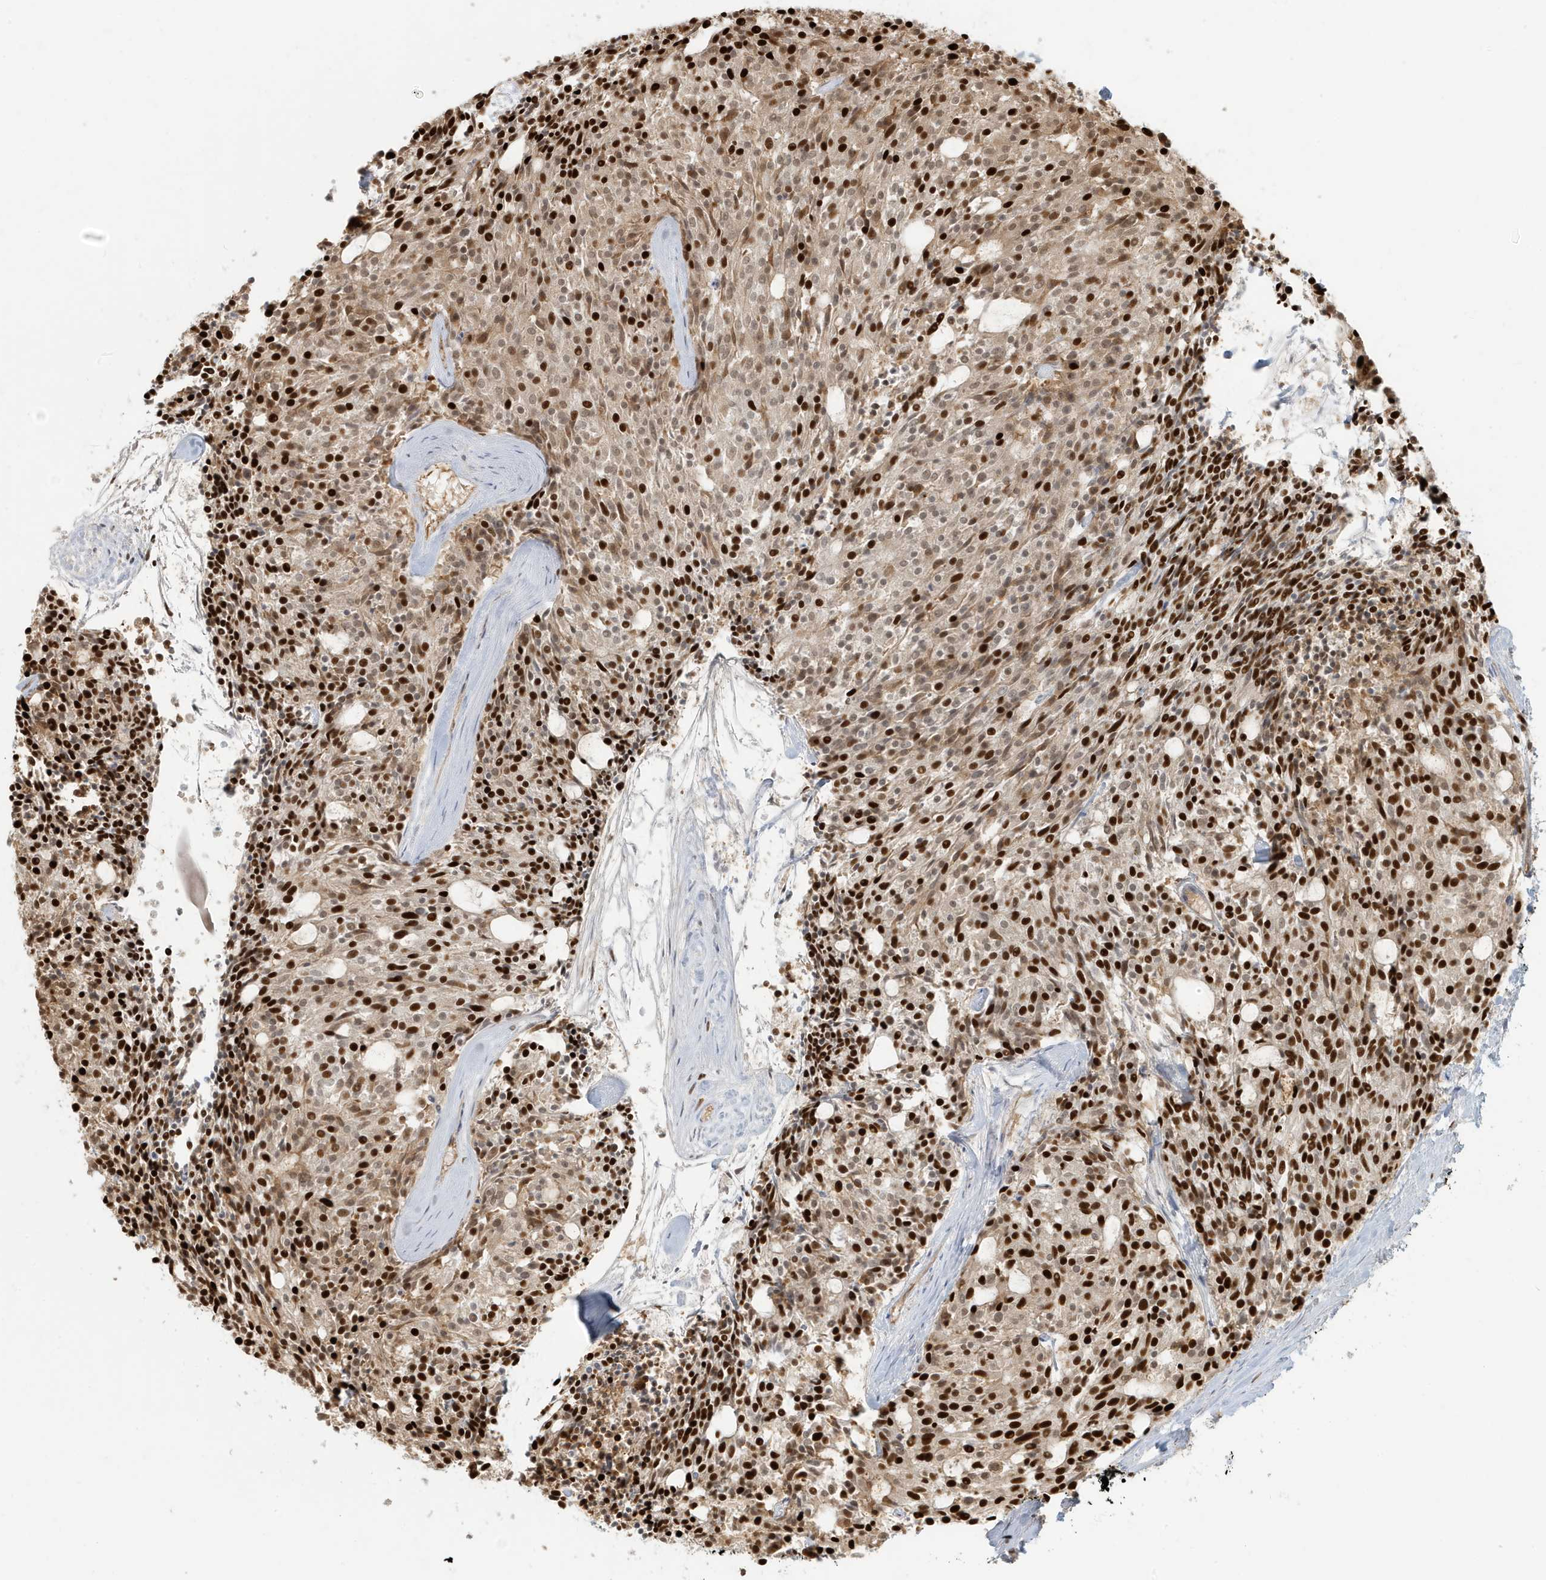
{"staining": {"intensity": "strong", "quantity": ">75%", "location": "nuclear"}, "tissue": "carcinoid", "cell_type": "Tumor cells", "image_type": "cancer", "snomed": [{"axis": "morphology", "description": "Carcinoid, malignant, NOS"}, {"axis": "topography", "description": "Pancreas"}], "caption": "This photomicrograph displays IHC staining of human malignant carcinoid, with high strong nuclear staining in approximately >75% of tumor cells.", "gene": "CKS2", "patient": {"sex": "female", "age": 54}}